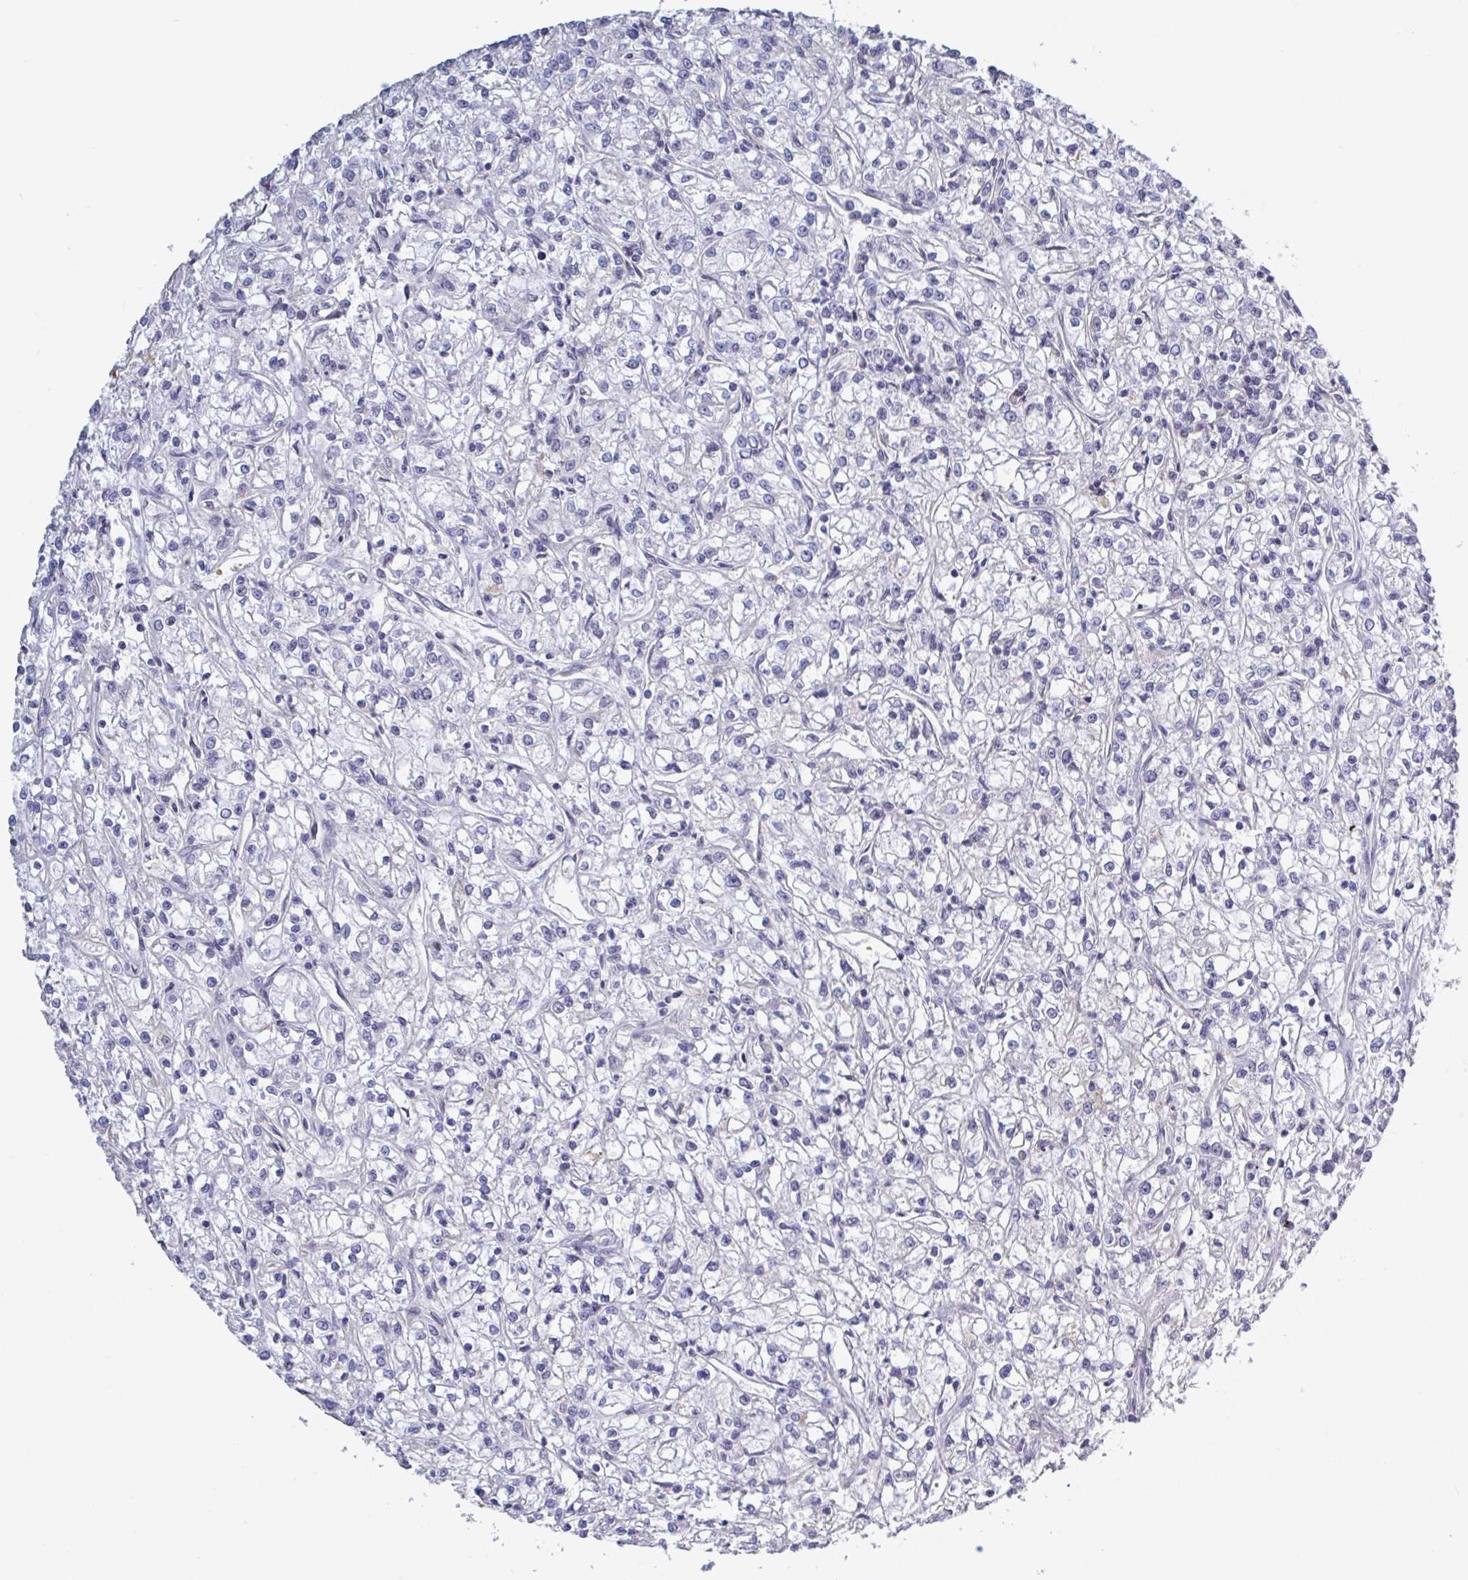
{"staining": {"intensity": "negative", "quantity": "none", "location": "none"}, "tissue": "renal cancer", "cell_type": "Tumor cells", "image_type": "cancer", "snomed": [{"axis": "morphology", "description": "Adenocarcinoma, NOS"}, {"axis": "topography", "description": "Kidney"}], "caption": "The photomicrograph displays no significant positivity in tumor cells of renal cancer (adenocarcinoma).", "gene": "BCL7B", "patient": {"sex": "female", "age": 59}}